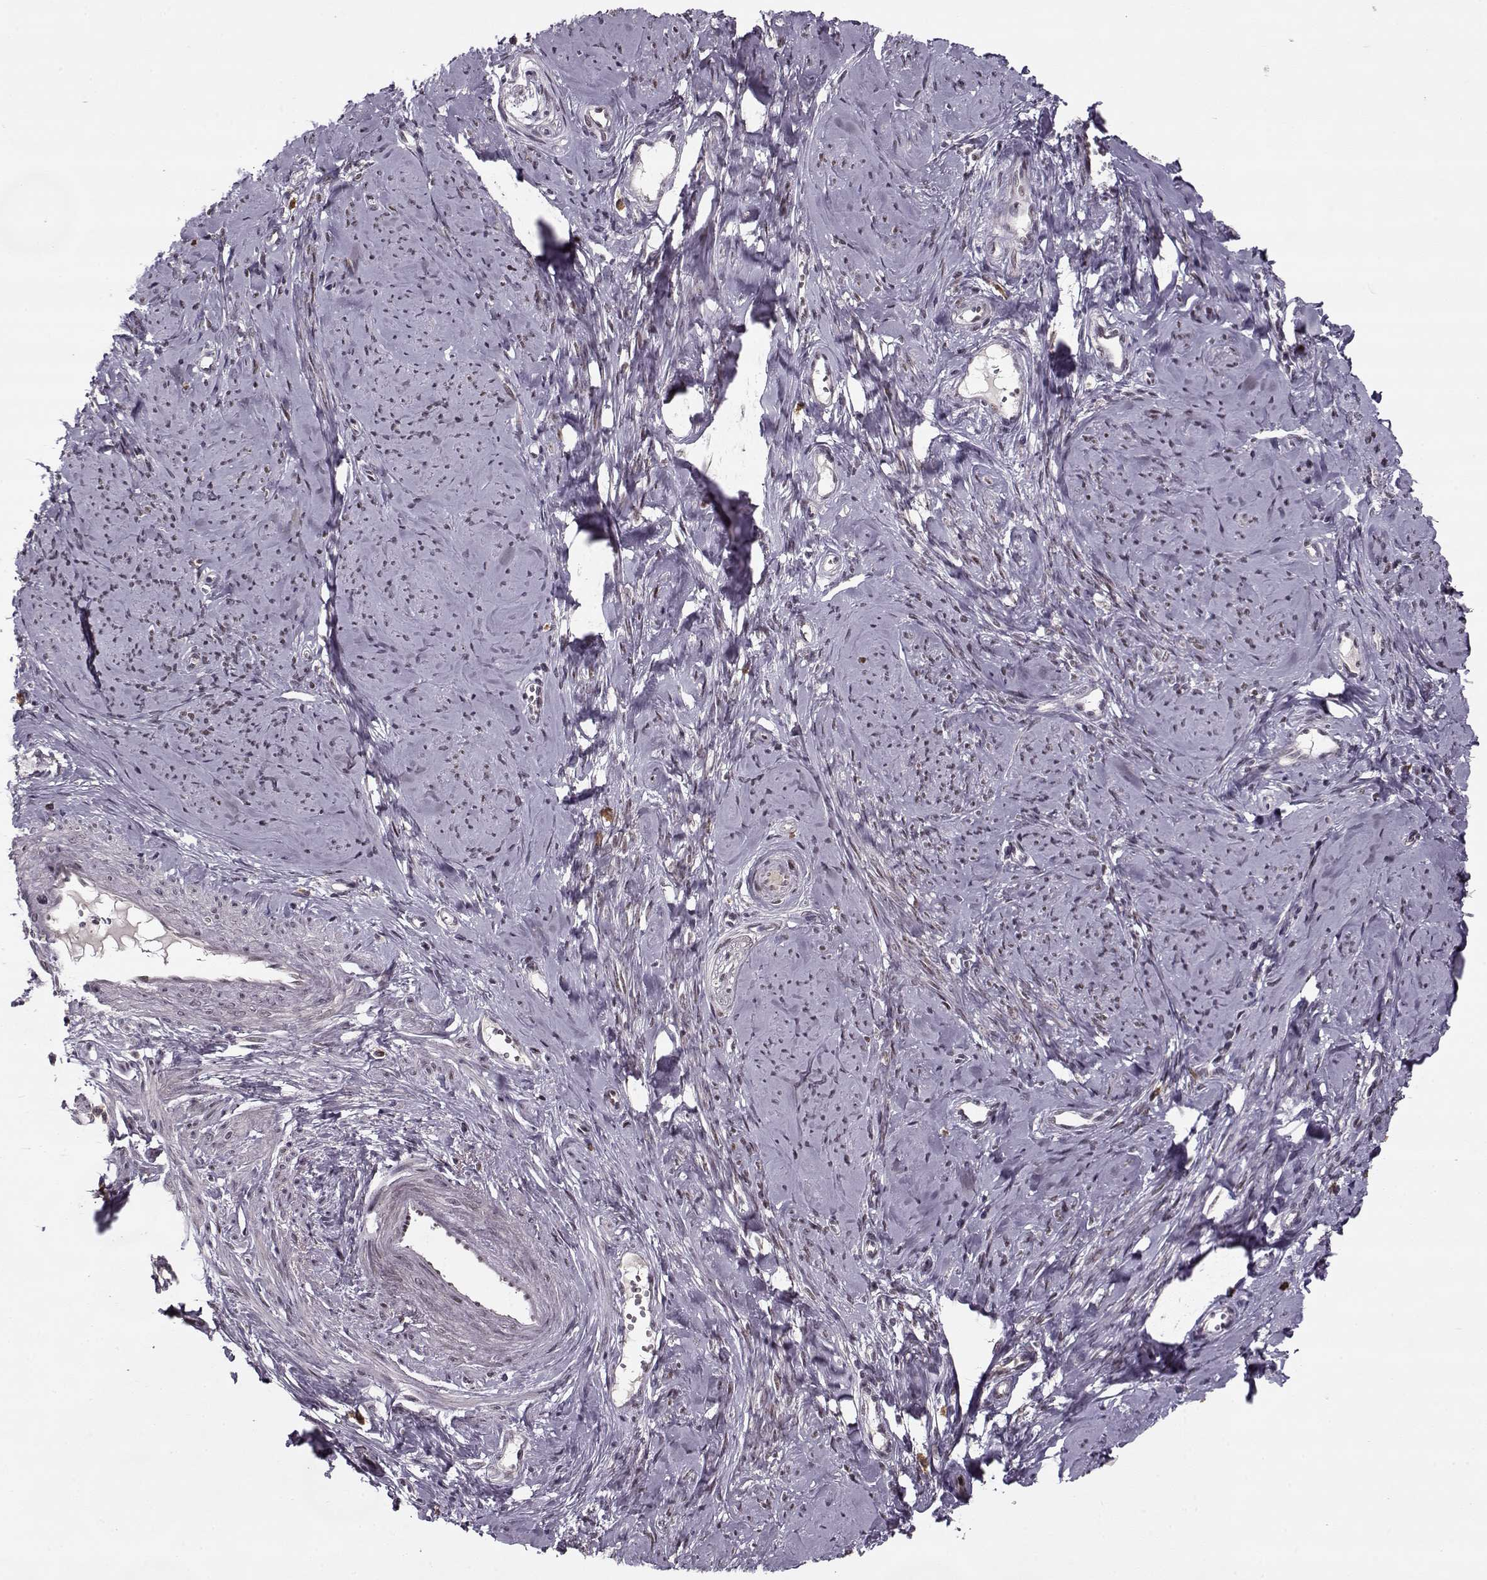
{"staining": {"intensity": "weak", "quantity": "<25%", "location": "nuclear"}, "tissue": "smooth muscle", "cell_type": "Smooth muscle cells", "image_type": "normal", "snomed": [{"axis": "morphology", "description": "Normal tissue, NOS"}, {"axis": "topography", "description": "Smooth muscle"}], "caption": "IHC micrograph of unremarkable smooth muscle: smooth muscle stained with DAB demonstrates no significant protein staining in smooth muscle cells.", "gene": "DENND4B", "patient": {"sex": "female", "age": 48}}